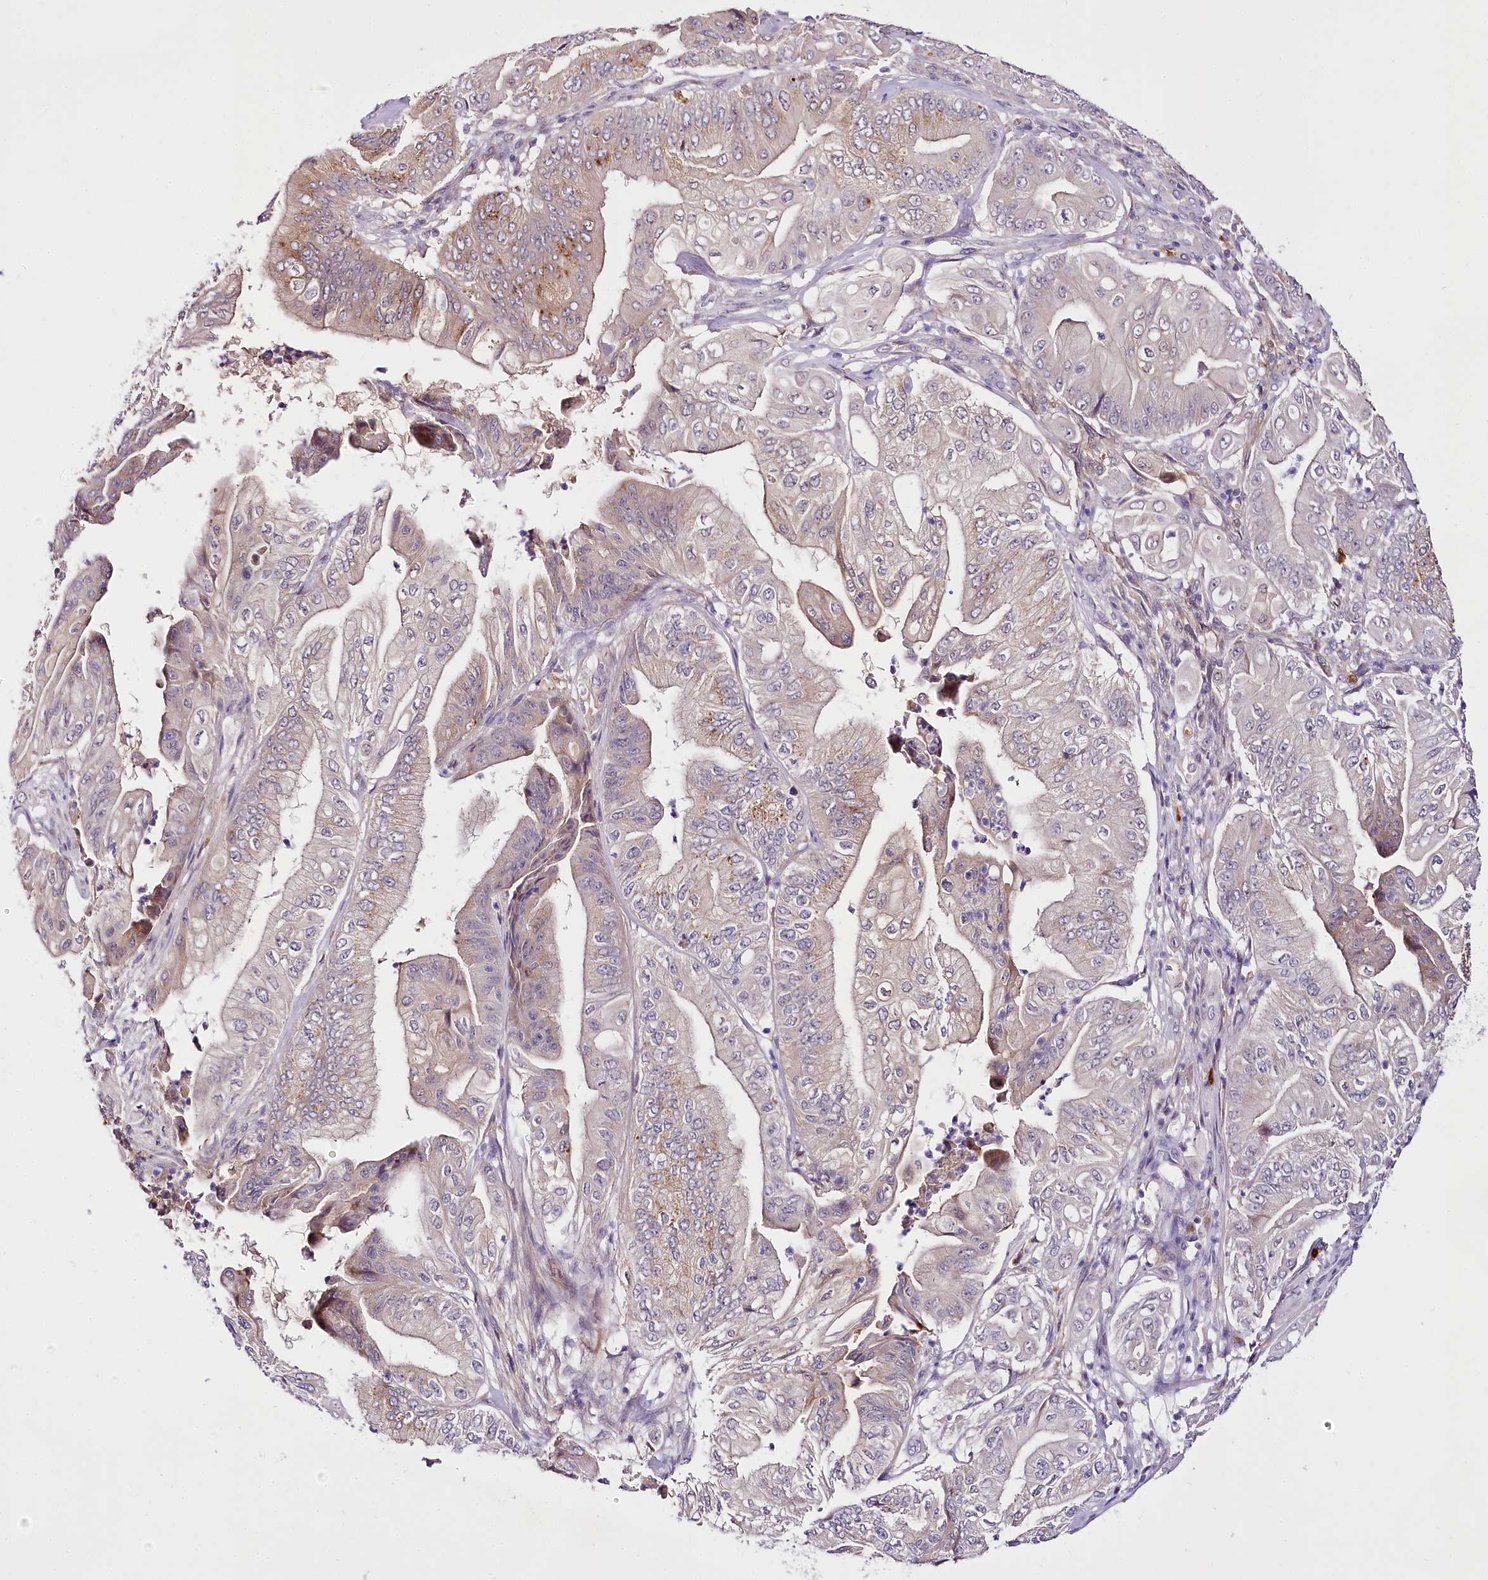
{"staining": {"intensity": "weak", "quantity": "25%-75%", "location": "cytoplasmic/membranous"}, "tissue": "pancreatic cancer", "cell_type": "Tumor cells", "image_type": "cancer", "snomed": [{"axis": "morphology", "description": "Adenocarcinoma, NOS"}, {"axis": "topography", "description": "Pancreas"}], "caption": "A photomicrograph of human pancreatic adenocarcinoma stained for a protein displays weak cytoplasmic/membranous brown staining in tumor cells.", "gene": "VWA5A", "patient": {"sex": "female", "age": 77}}